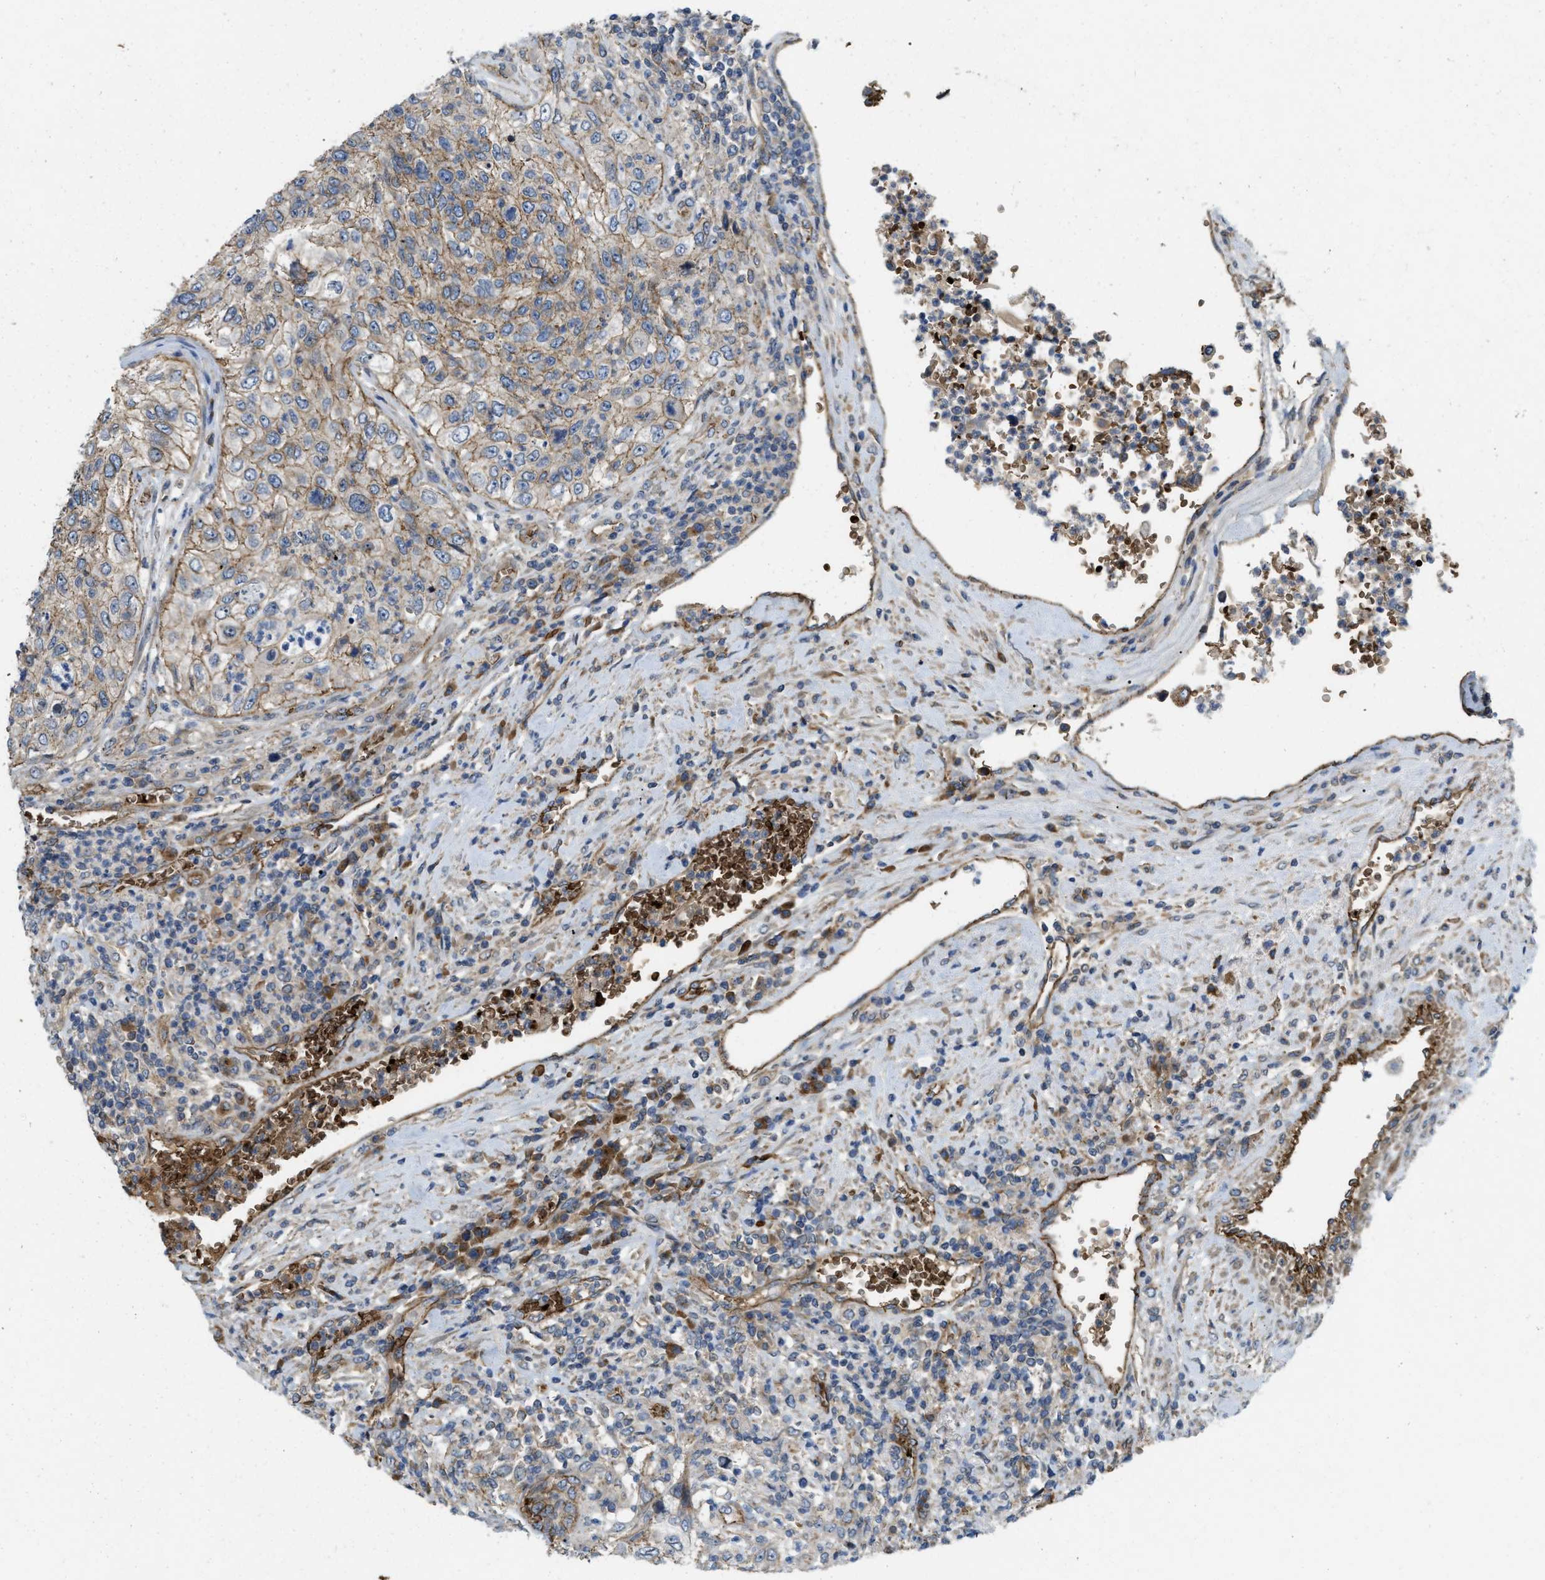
{"staining": {"intensity": "moderate", "quantity": "25%-75%", "location": "cytoplasmic/membranous"}, "tissue": "urothelial cancer", "cell_type": "Tumor cells", "image_type": "cancer", "snomed": [{"axis": "morphology", "description": "Urothelial carcinoma, High grade"}, {"axis": "topography", "description": "Urinary bladder"}], "caption": "Human urothelial carcinoma (high-grade) stained with a protein marker reveals moderate staining in tumor cells.", "gene": "ERC1", "patient": {"sex": "female", "age": 60}}